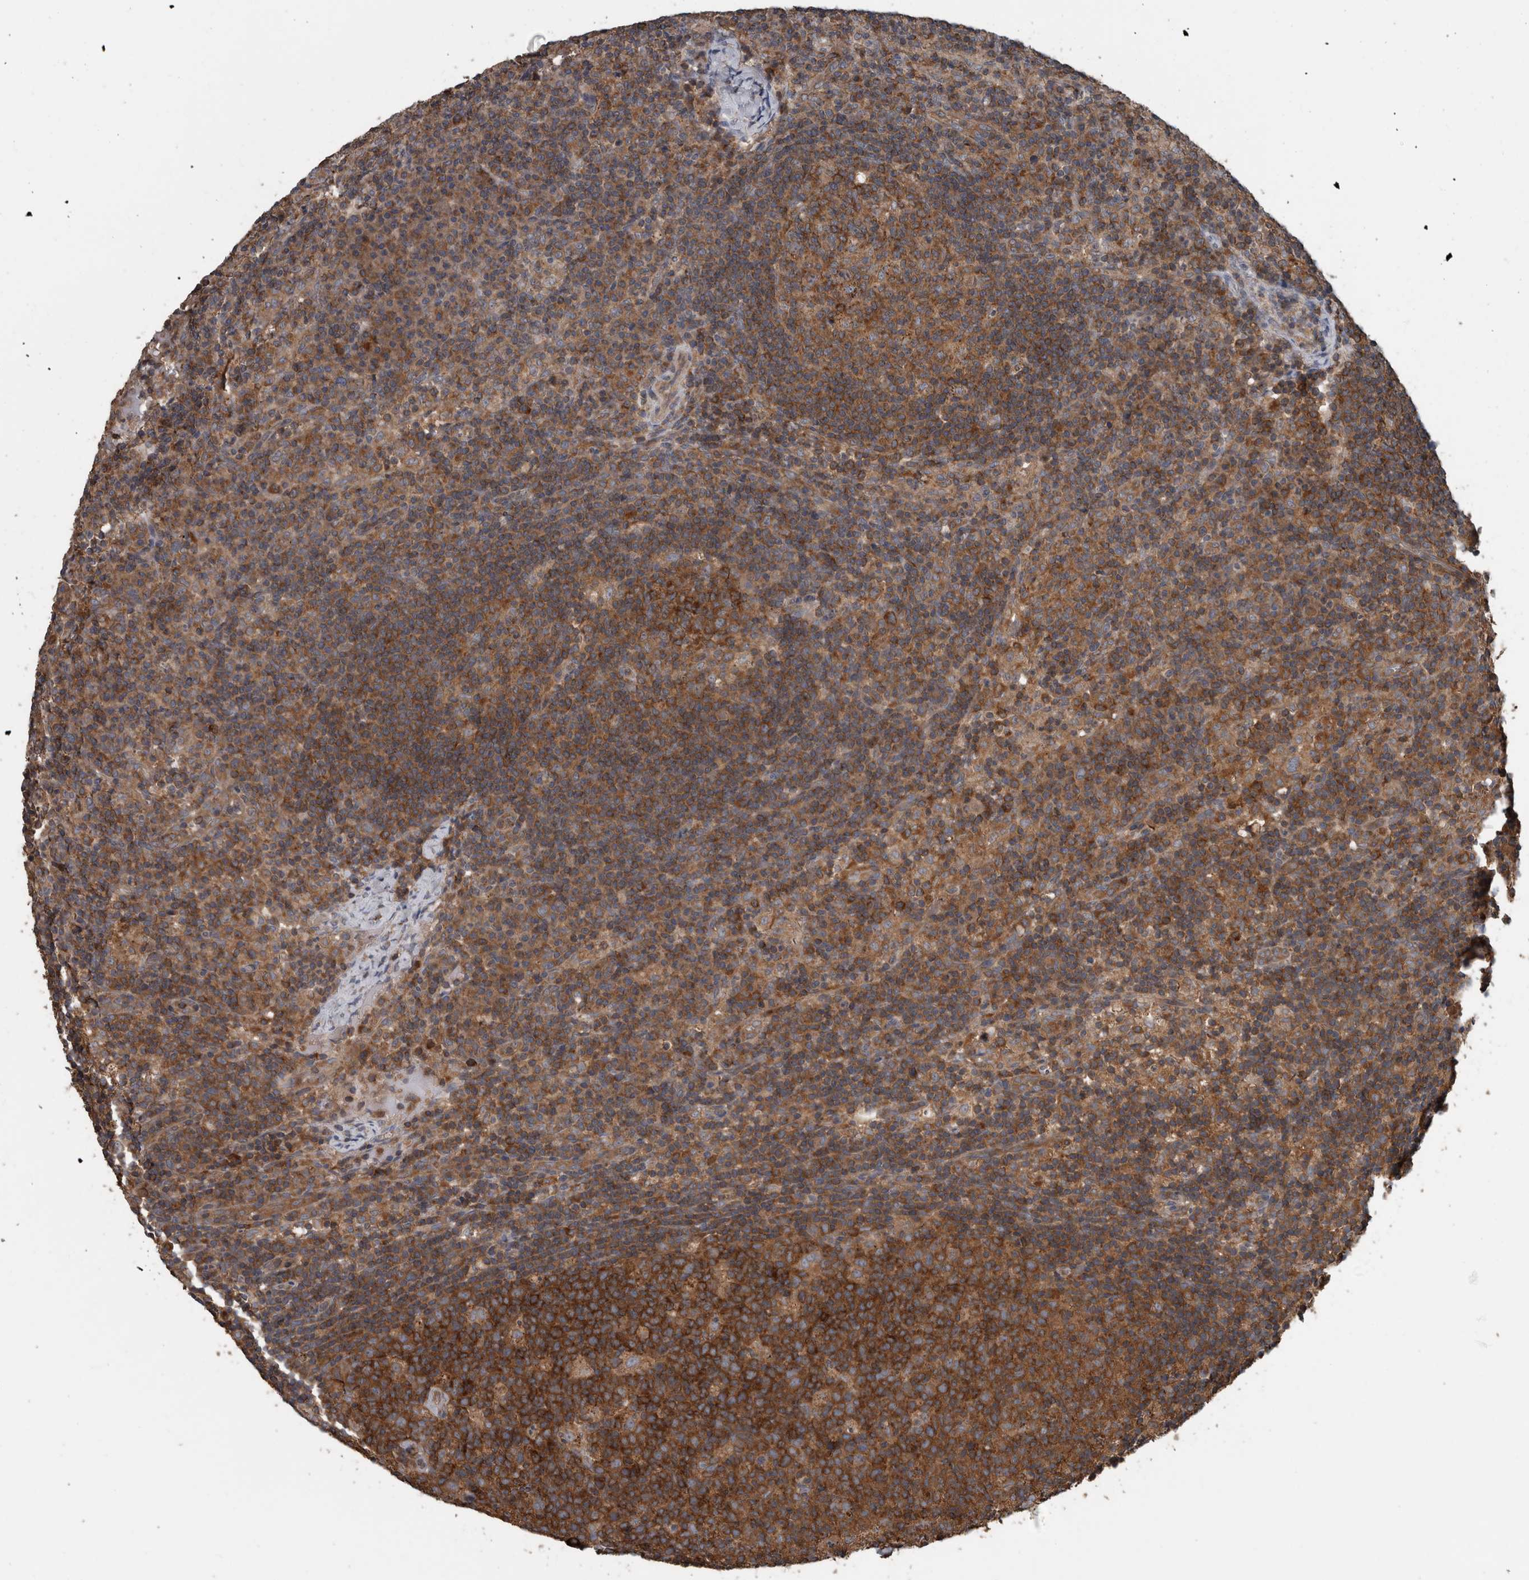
{"staining": {"intensity": "strong", "quantity": ">75%", "location": "cytoplasmic/membranous"}, "tissue": "lymph node", "cell_type": "Germinal center cells", "image_type": "normal", "snomed": [{"axis": "morphology", "description": "Normal tissue, NOS"}, {"axis": "morphology", "description": "Inflammation, NOS"}, {"axis": "topography", "description": "Lymph node"}], "caption": "DAB immunohistochemical staining of normal lymph node shows strong cytoplasmic/membranous protein positivity in about >75% of germinal center cells.", "gene": "RIOK3", "patient": {"sex": "male", "age": 55}}